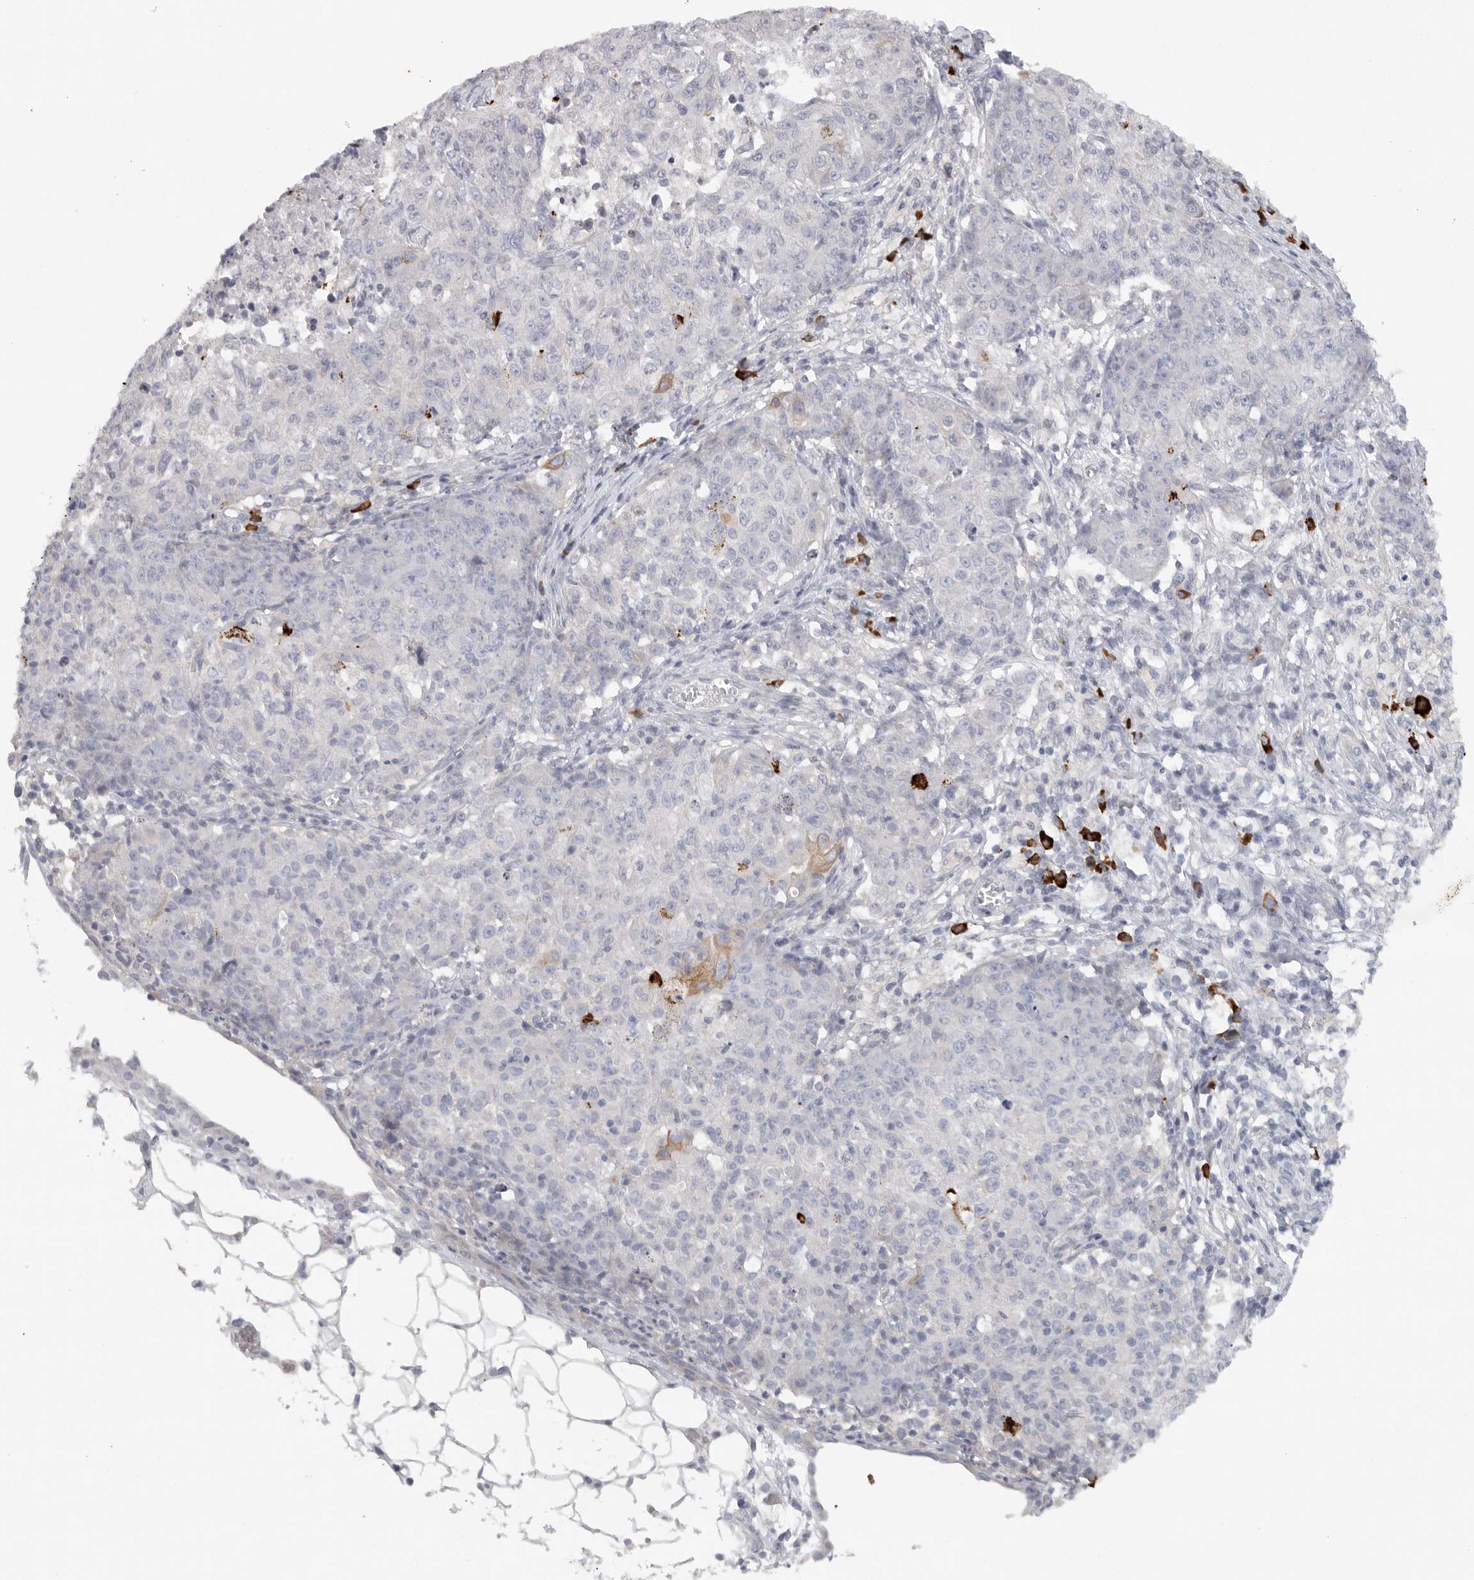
{"staining": {"intensity": "negative", "quantity": "none", "location": "none"}, "tissue": "ovarian cancer", "cell_type": "Tumor cells", "image_type": "cancer", "snomed": [{"axis": "morphology", "description": "Carcinoma, endometroid"}, {"axis": "topography", "description": "Ovary"}], "caption": "A high-resolution photomicrograph shows immunohistochemistry staining of ovarian endometroid carcinoma, which exhibits no significant positivity in tumor cells. The staining was performed using DAB (3,3'-diaminobenzidine) to visualize the protein expression in brown, while the nuclei were stained in blue with hematoxylin (Magnification: 20x).", "gene": "TMEM69", "patient": {"sex": "female", "age": 42}}